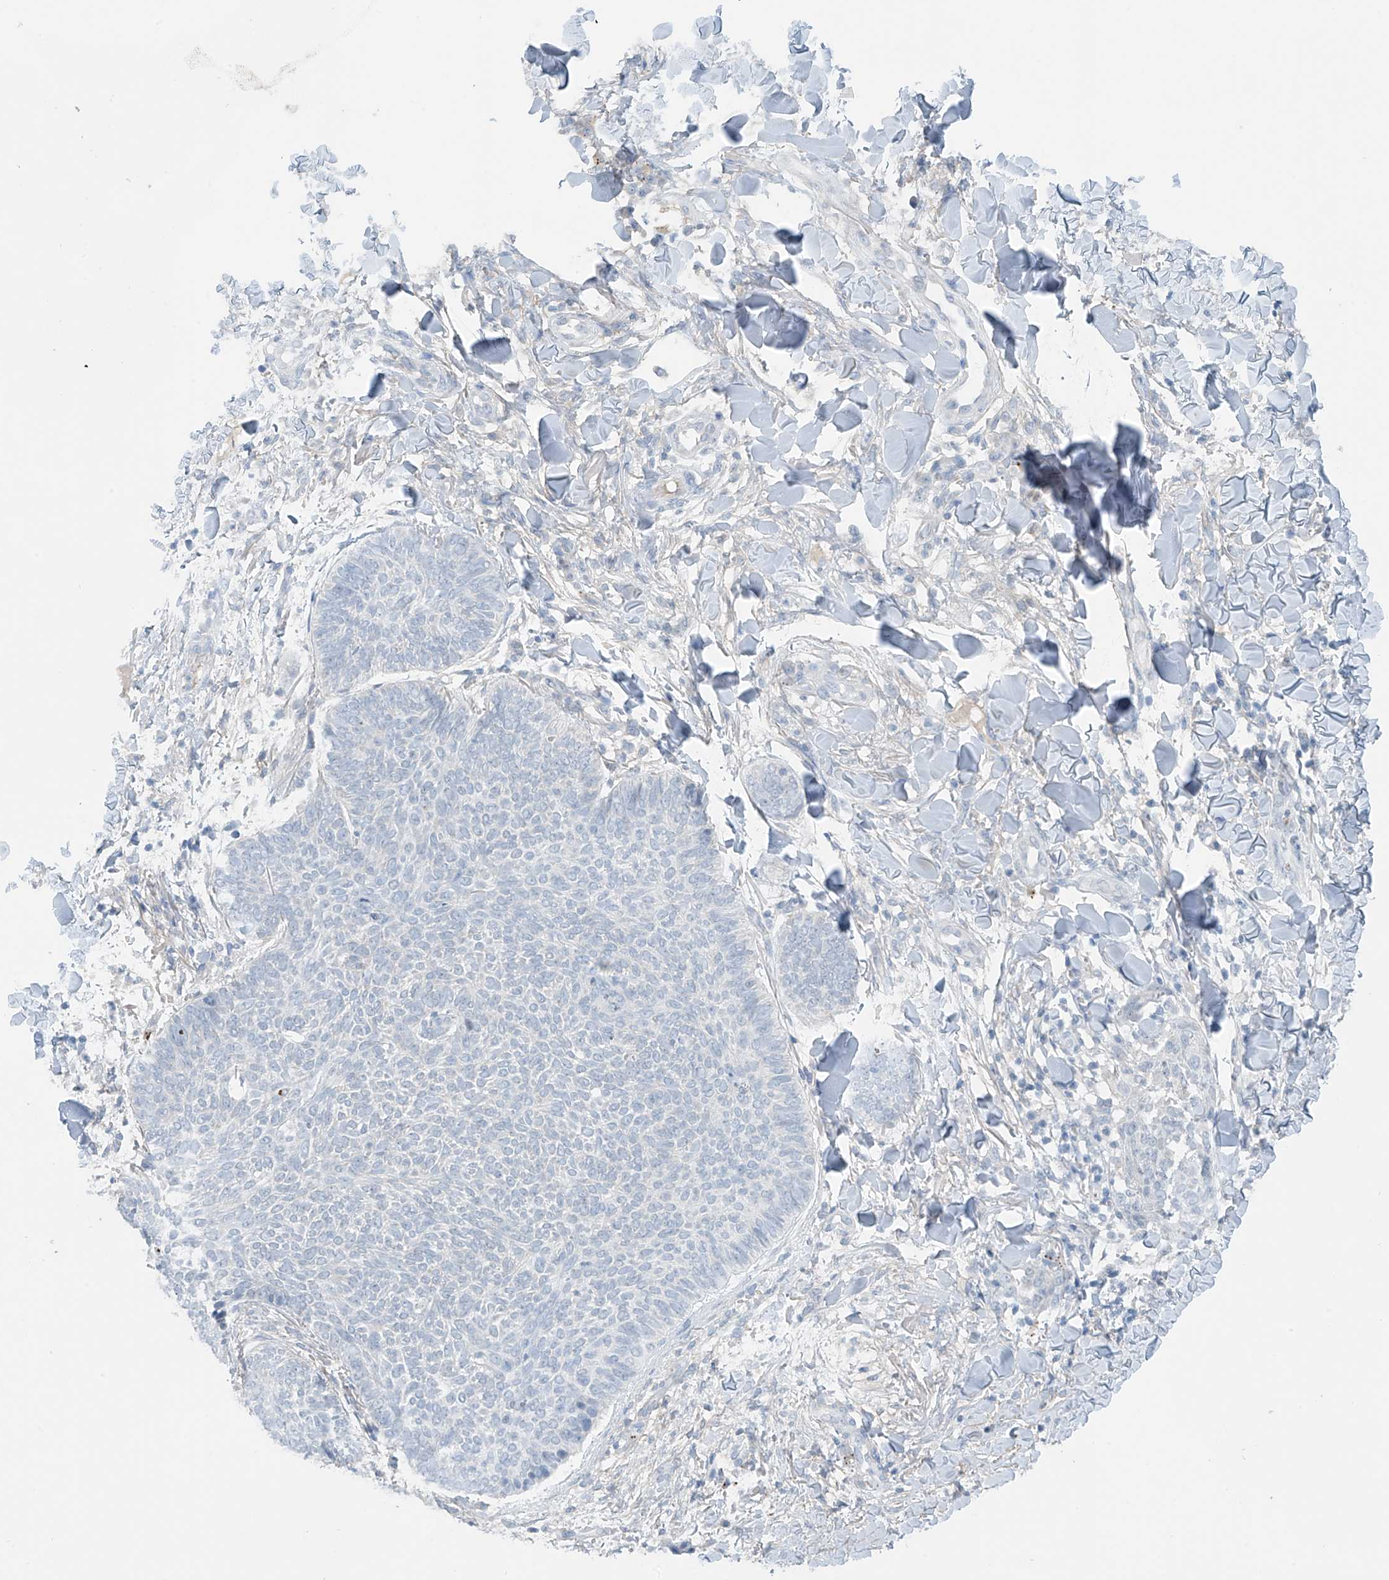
{"staining": {"intensity": "negative", "quantity": "none", "location": "none"}, "tissue": "skin cancer", "cell_type": "Tumor cells", "image_type": "cancer", "snomed": [{"axis": "morphology", "description": "Normal tissue, NOS"}, {"axis": "morphology", "description": "Basal cell carcinoma"}, {"axis": "topography", "description": "Skin"}], "caption": "This is an IHC photomicrograph of skin cancer (basal cell carcinoma). There is no staining in tumor cells.", "gene": "ZNF793", "patient": {"sex": "male", "age": 50}}